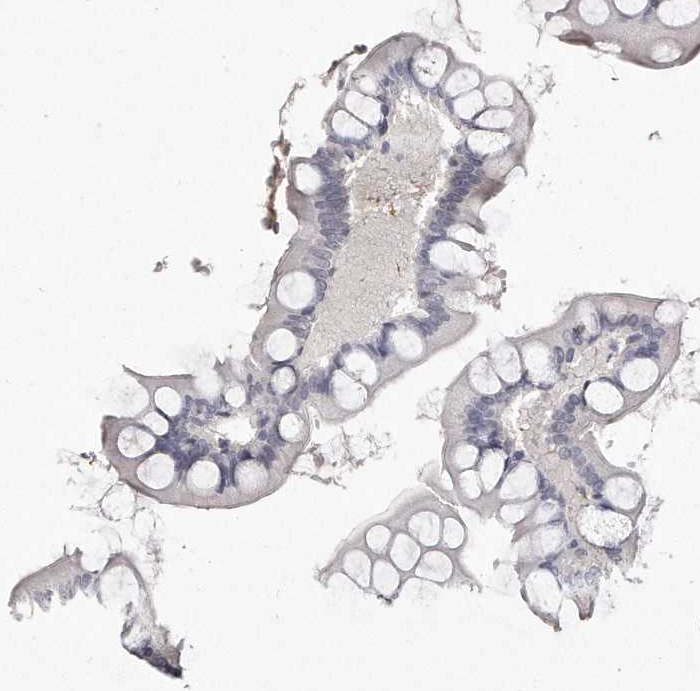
{"staining": {"intensity": "negative", "quantity": "none", "location": "none"}, "tissue": "small intestine", "cell_type": "Glandular cells", "image_type": "normal", "snomed": [{"axis": "morphology", "description": "Normal tissue, NOS"}, {"axis": "topography", "description": "Small intestine"}], "caption": "Image shows no significant protein expression in glandular cells of benign small intestine.", "gene": "LMOD1", "patient": {"sex": "male", "age": 41}}